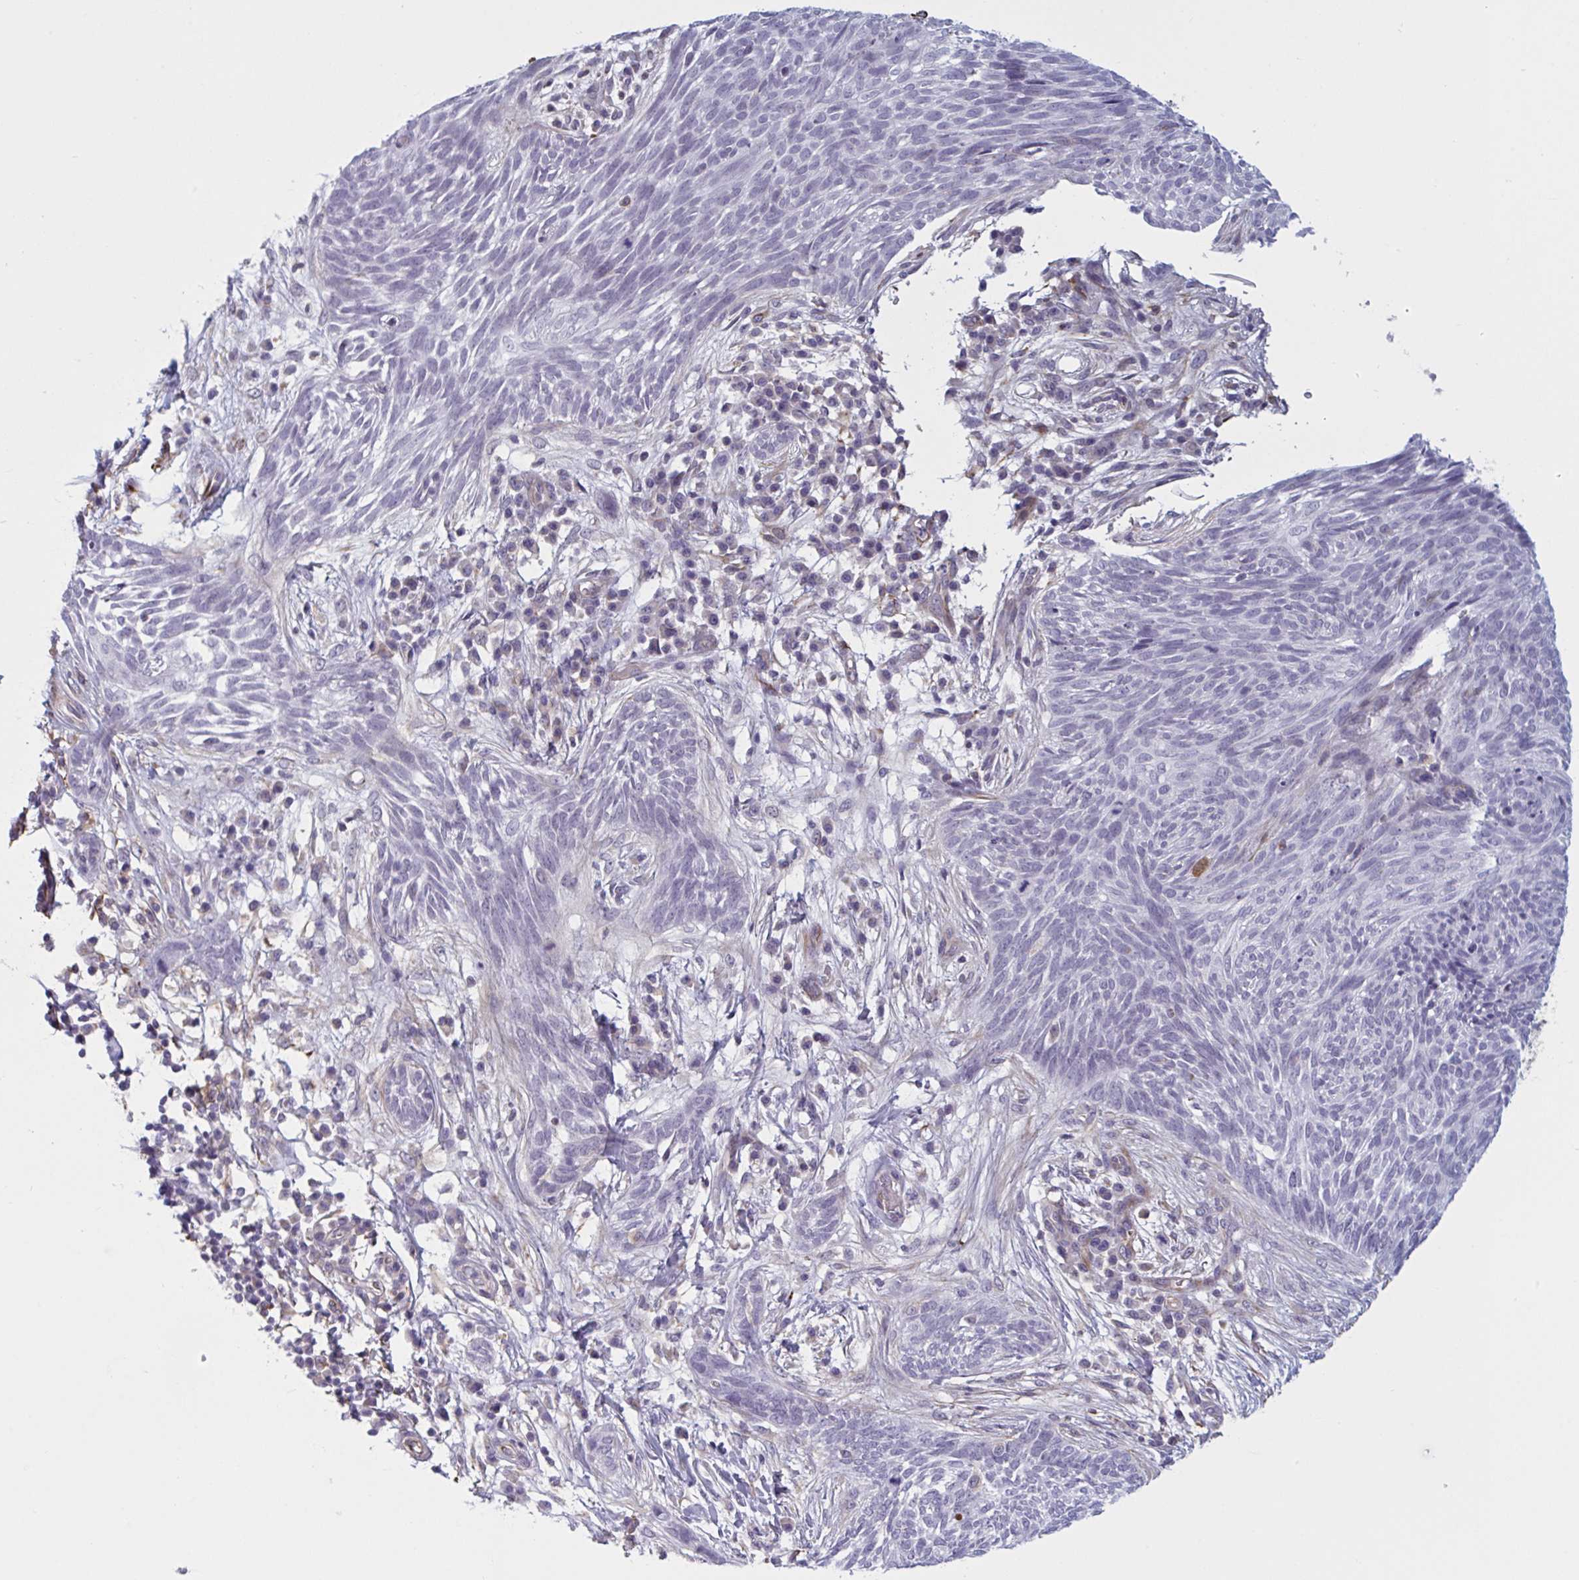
{"staining": {"intensity": "negative", "quantity": "none", "location": "none"}, "tissue": "skin cancer", "cell_type": "Tumor cells", "image_type": "cancer", "snomed": [{"axis": "morphology", "description": "Basal cell carcinoma"}, {"axis": "topography", "description": "Skin"}, {"axis": "topography", "description": "Skin, foot"}], "caption": "Tumor cells show no significant protein positivity in basal cell carcinoma (skin).", "gene": "OR1L3", "patient": {"sex": "female", "age": 86}}